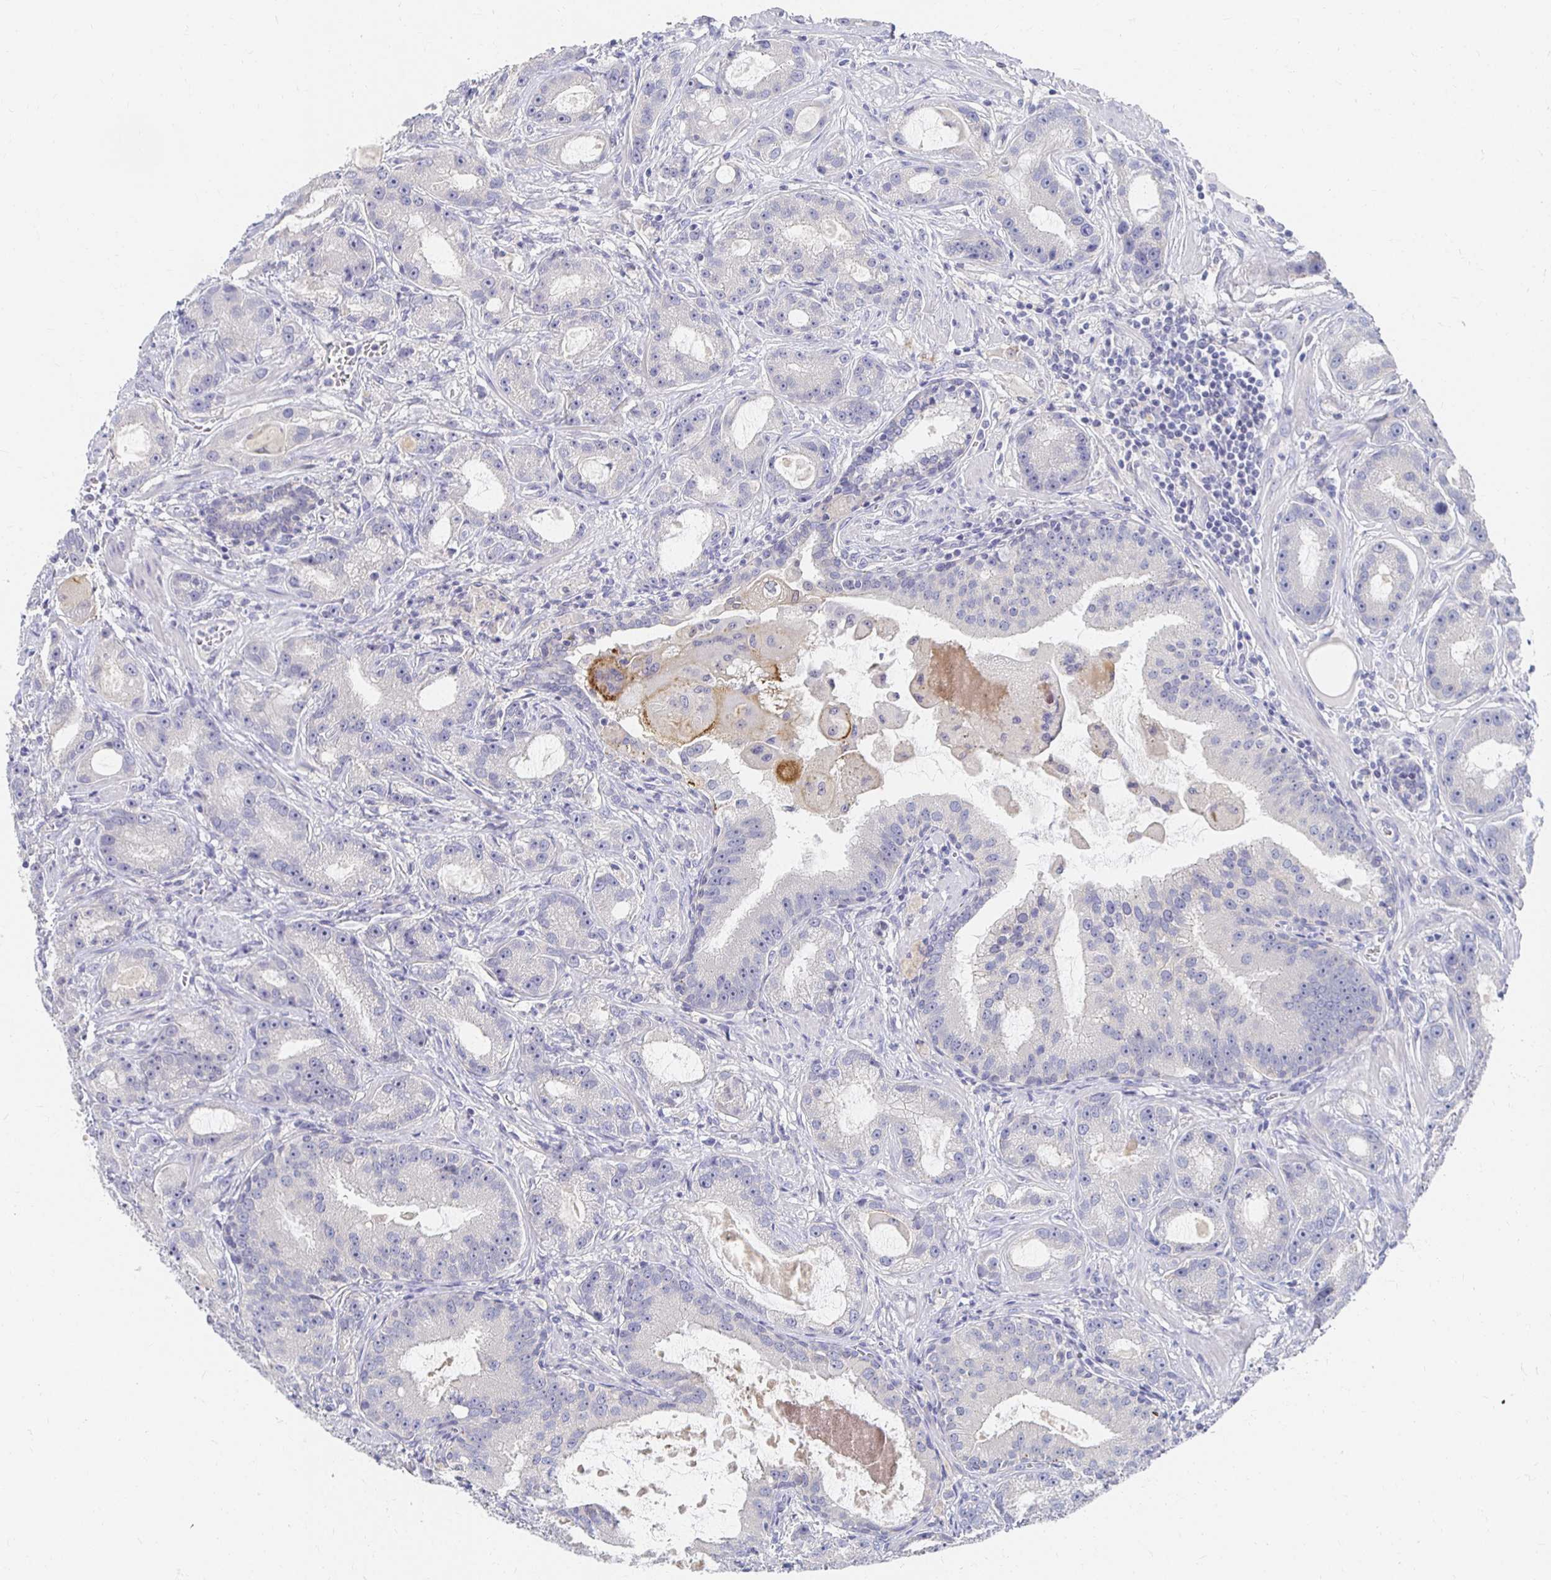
{"staining": {"intensity": "negative", "quantity": "none", "location": "none"}, "tissue": "prostate cancer", "cell_type": "Tumor cells", "image_type": "cancer", "snomed": [{"axis": "morphology", "description": "Adenocarcinoma, High grade"}, {"axis": "topography", "description": "Prostate"}], "caption": "There is no significant expression in tumor cells of prostate high-grade adenocarcinoma.", "gene": "FKRP", "patient": {"sex": "male", "age": 65}}